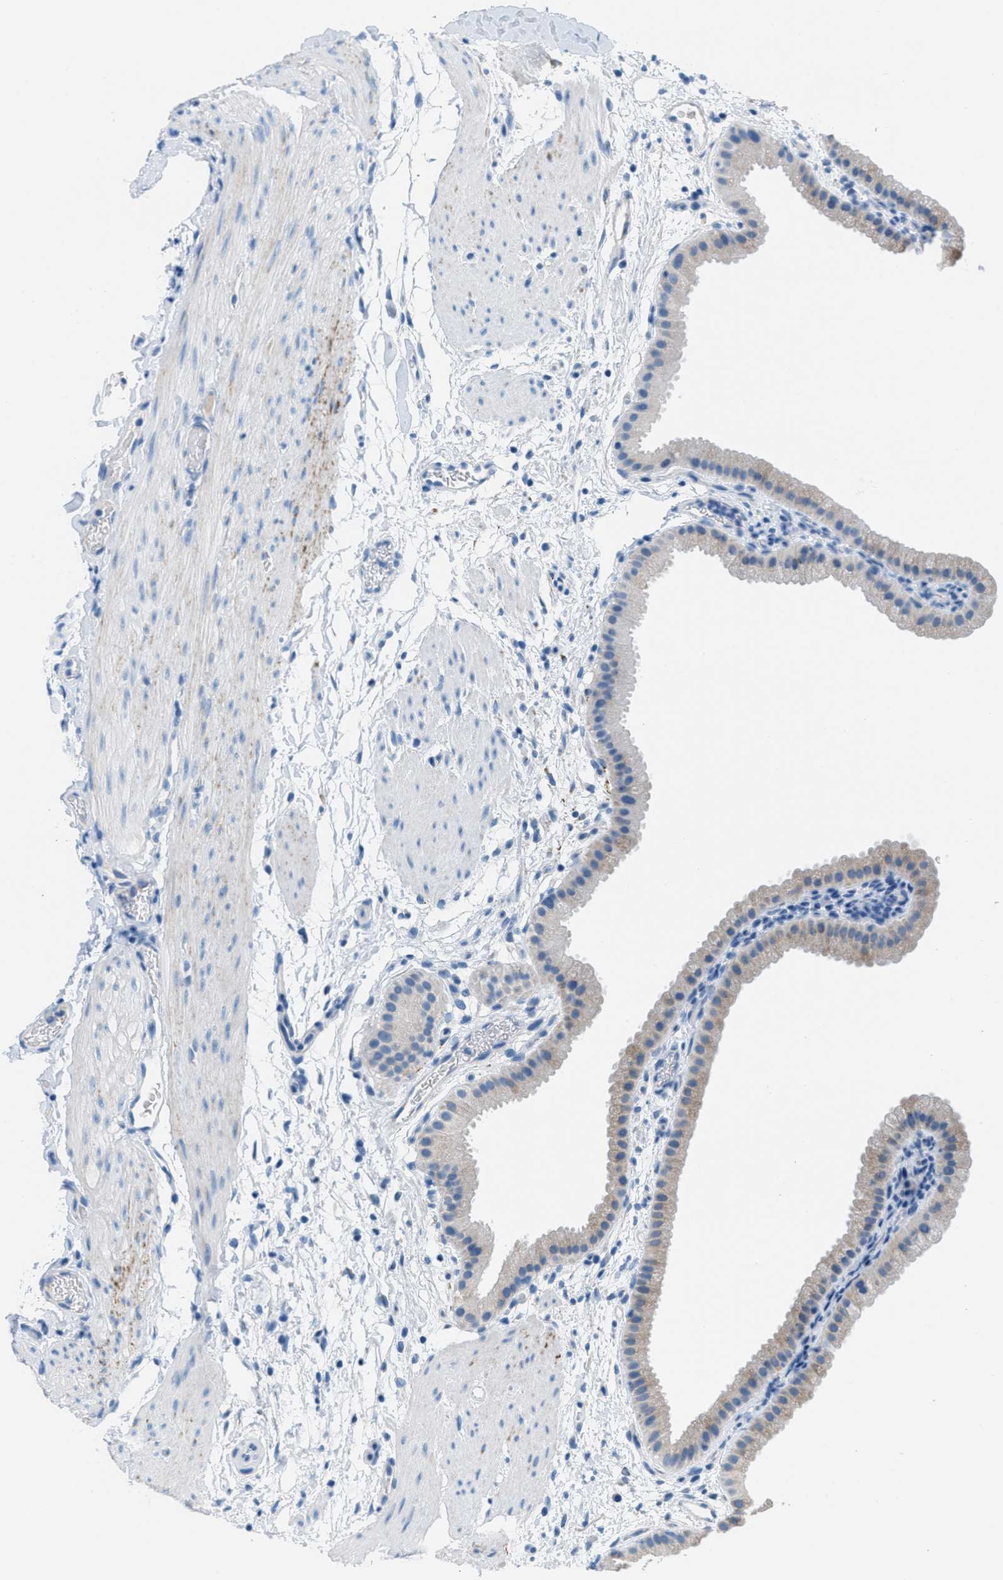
{"staining": {"intensity": "weak", "quantity": "<25%", "location": "cytoplasmic/membranous"}, "tissue": "gallbladder", "cell_type": "Glandular cells", "image_type": "normal", "snomed": [{"axis": "morphology", "description": "Normal tissue, NOS"}, {"axis": "topography", "description": "Gallbladder"}], "caption": "IHC image of unremarkable gallbladder: human gallbladder stained with DAB reveals no significant protein expression in glandular cells.", "gene": "MGARP", "patient": {"sex": "female", "age": 64}}